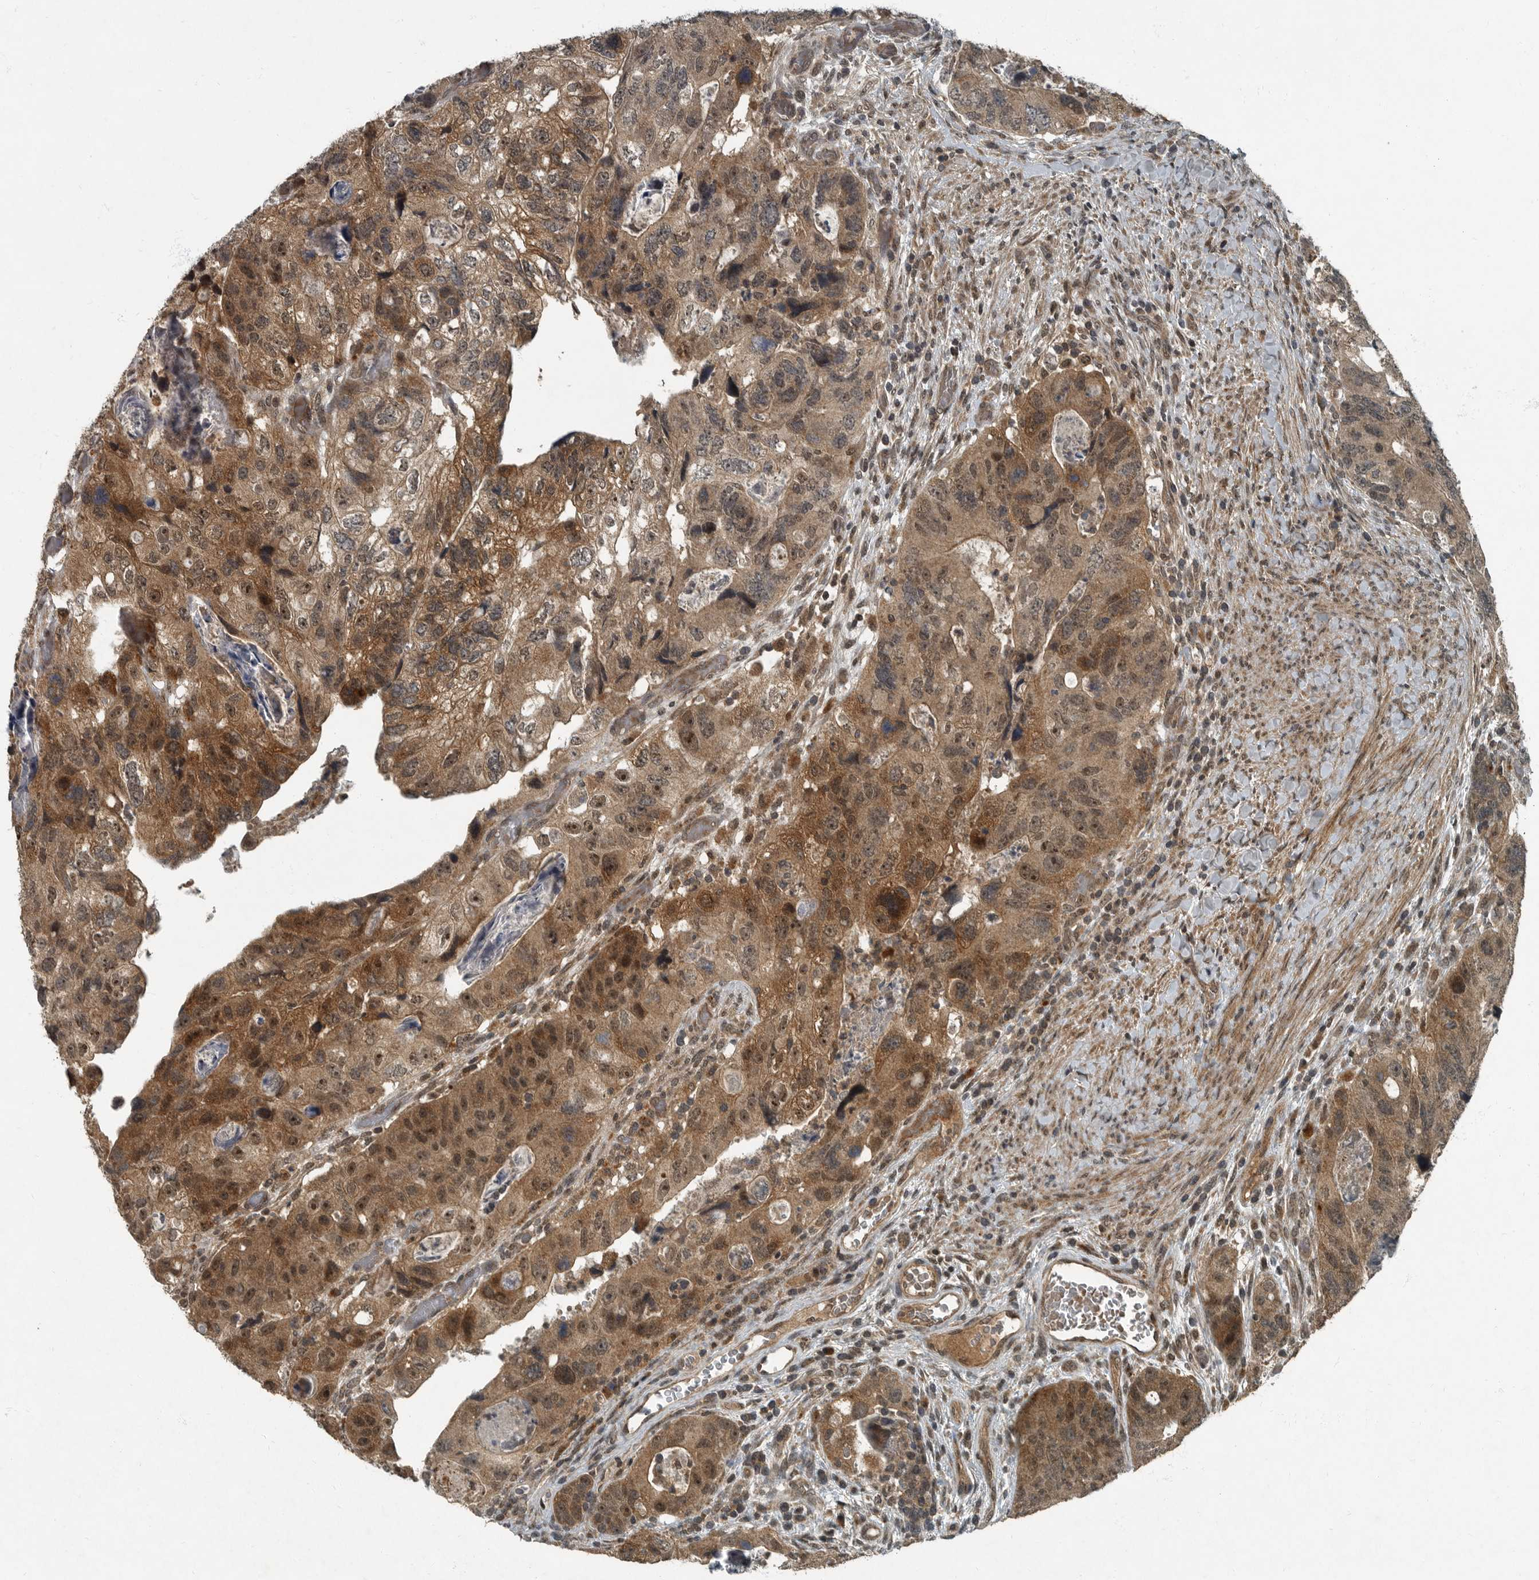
{"staining": {"intensity": "moderate", "quantity": ">75%", "location": "cytoplasmic/membranous,nuclear"}, "tissue": "colorectal cancer", "cell_type": "Tumor cells", "image_type": "cancer", "snomed": [{"axis": "morphology", "description": "Adenocarcinoma, NOS"}, {"axis": "topography", "description": "Rectum"}], "caption": "Immunohistochemical staining of human adenocarcinoma (colorectal) reveals medium levels of moderate cytoplasmic/membranous and nuclear protein expression in approximately >75% of tumor cells.", "gene": "FOXO1", "patient": {"sex": "male", "age": 59}}